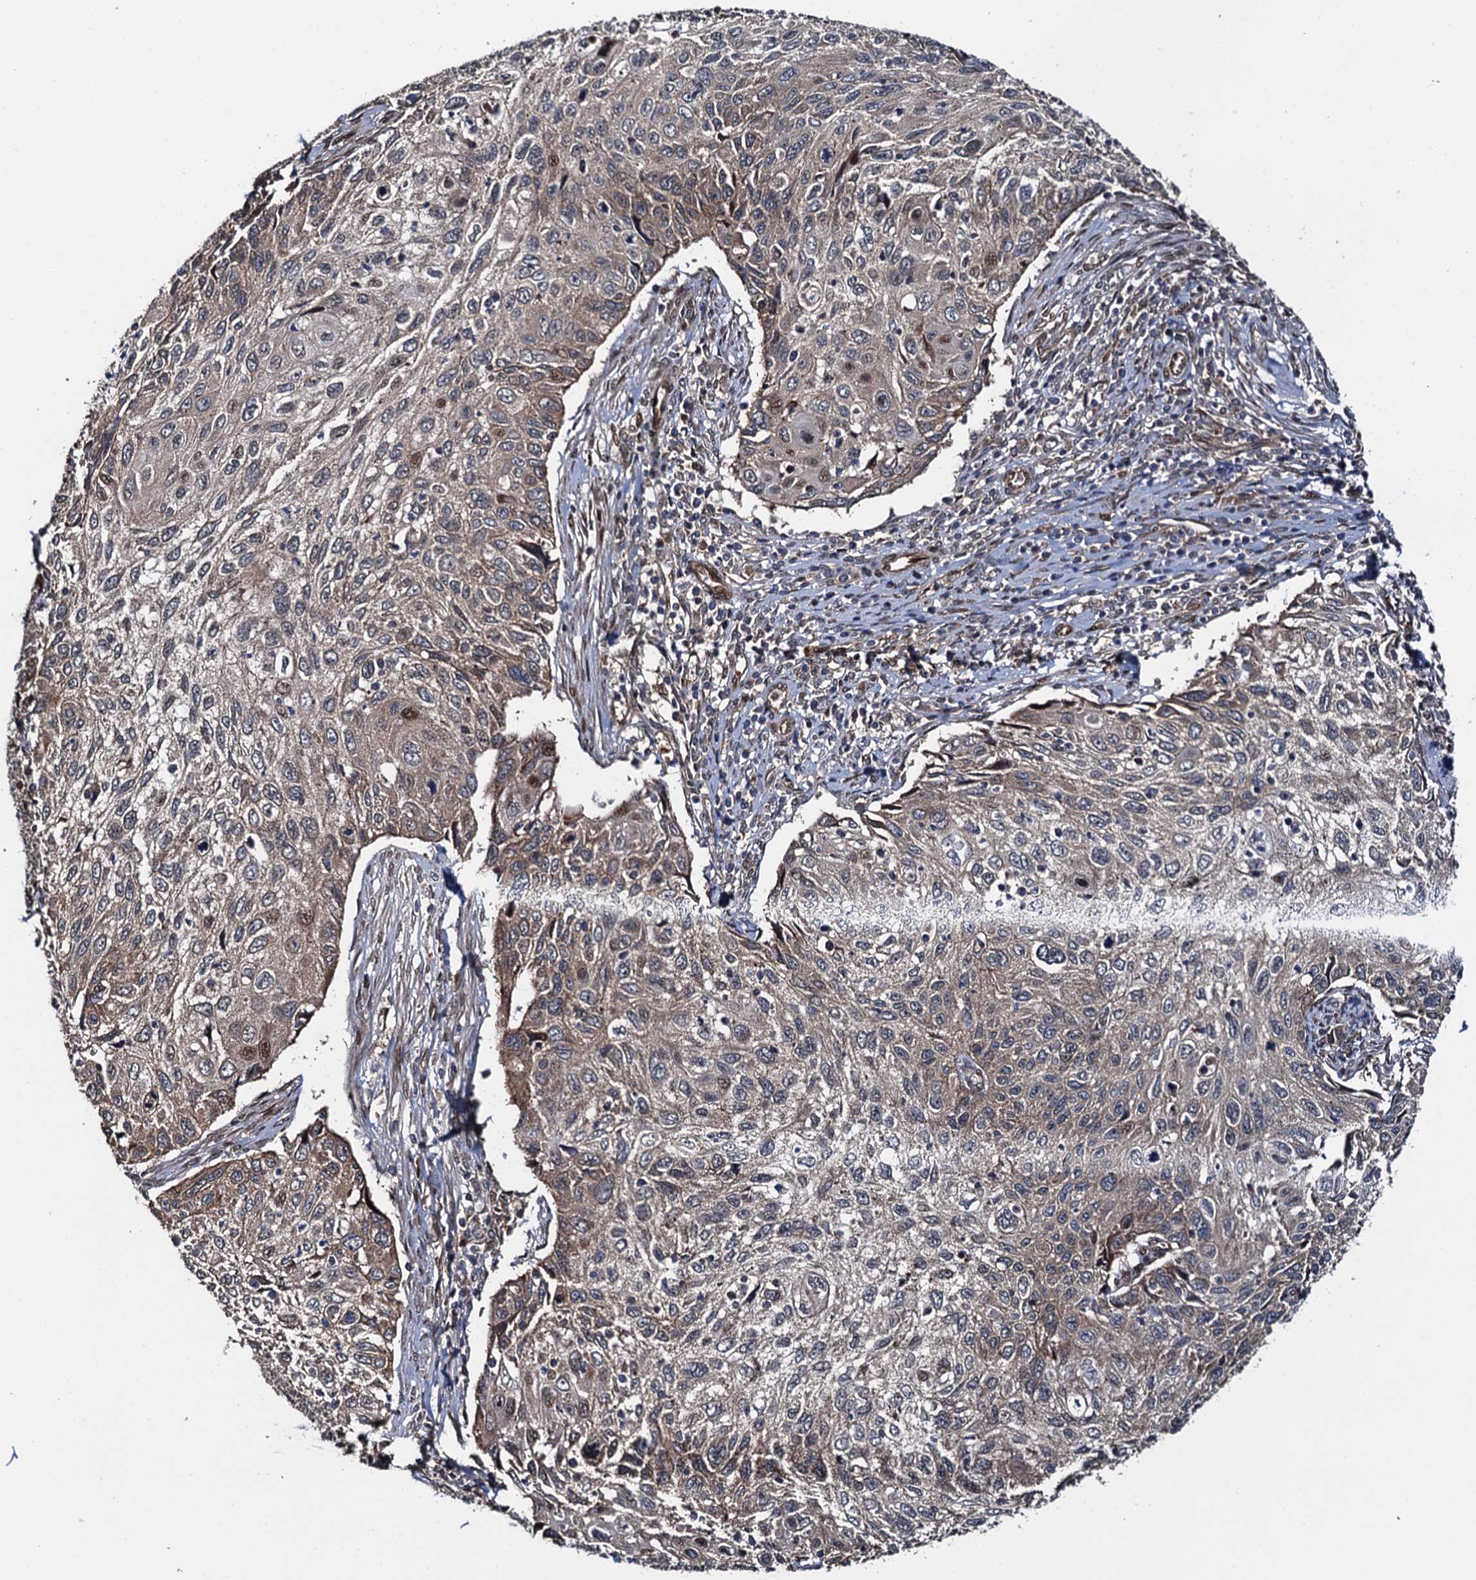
{"staining": {"intensity": "moderate", "quantity": "25%-75%", "location": "cytoplasmic/membranous,nuclear"}, "tissue": "cervical cancer", "cell_type": "Tumor cells", "image_type": "cancer", "snomed": [{"axis": "morphology", "description": "Squamous cell carcinoma, NOS"}, {"axis": "topography", "description": "Cervix"}], "caption": "Immunohistochemical staining of human cervical cancer (squamous cell carcinoma) reveals moderate cytoplasmic/membranous and nuclear protein positivity in about 25%-75% of tumor cells.", "gene": "RHOBTB1", "patient": {"sex": "female", "age": 70}}